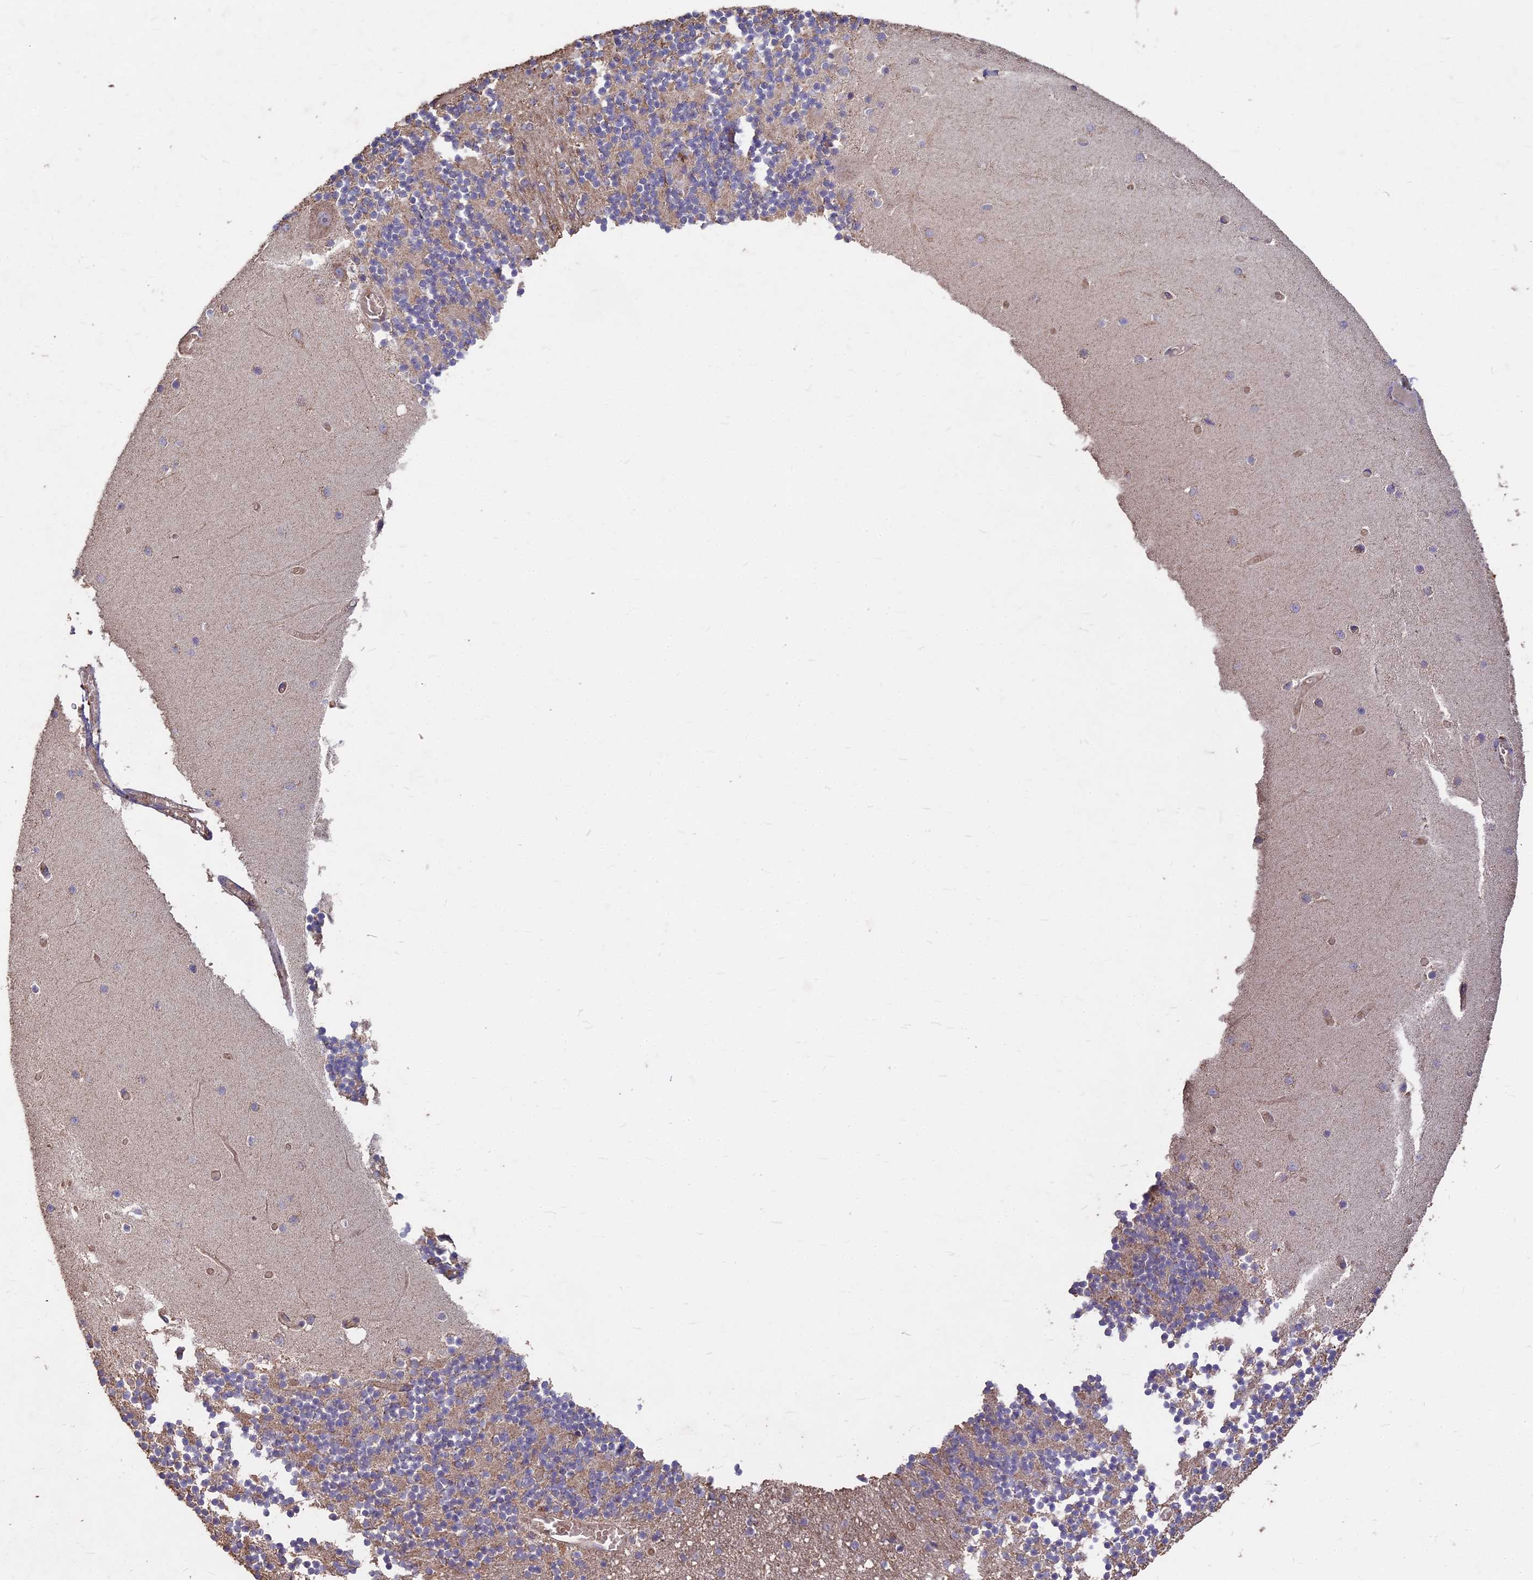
{"staining": {"intensity": "moderate", "quantity": "25%-75%", "location": "cytoplasmic/membranous"}, "tissue": "cerebellum", "cell_type": "Cells in granular layer", "image_type": "normal", "snomed": [{"axis": "morphology", "description": "Normal tissue, NOS"}, {"axis": "topography", "description": "Cerebellum"}], "caption": "Immunohistochemistry (IHC) photomicrograph of unremarkable human cerebellum stained for a protein (brown), which displays medium levels of moderate cytoplasmic/membranous staining in approximately 25%-75% of cells in granular layer.", "gene": "CEMIP2", "patient": {"sex": "female", "age": 28}}